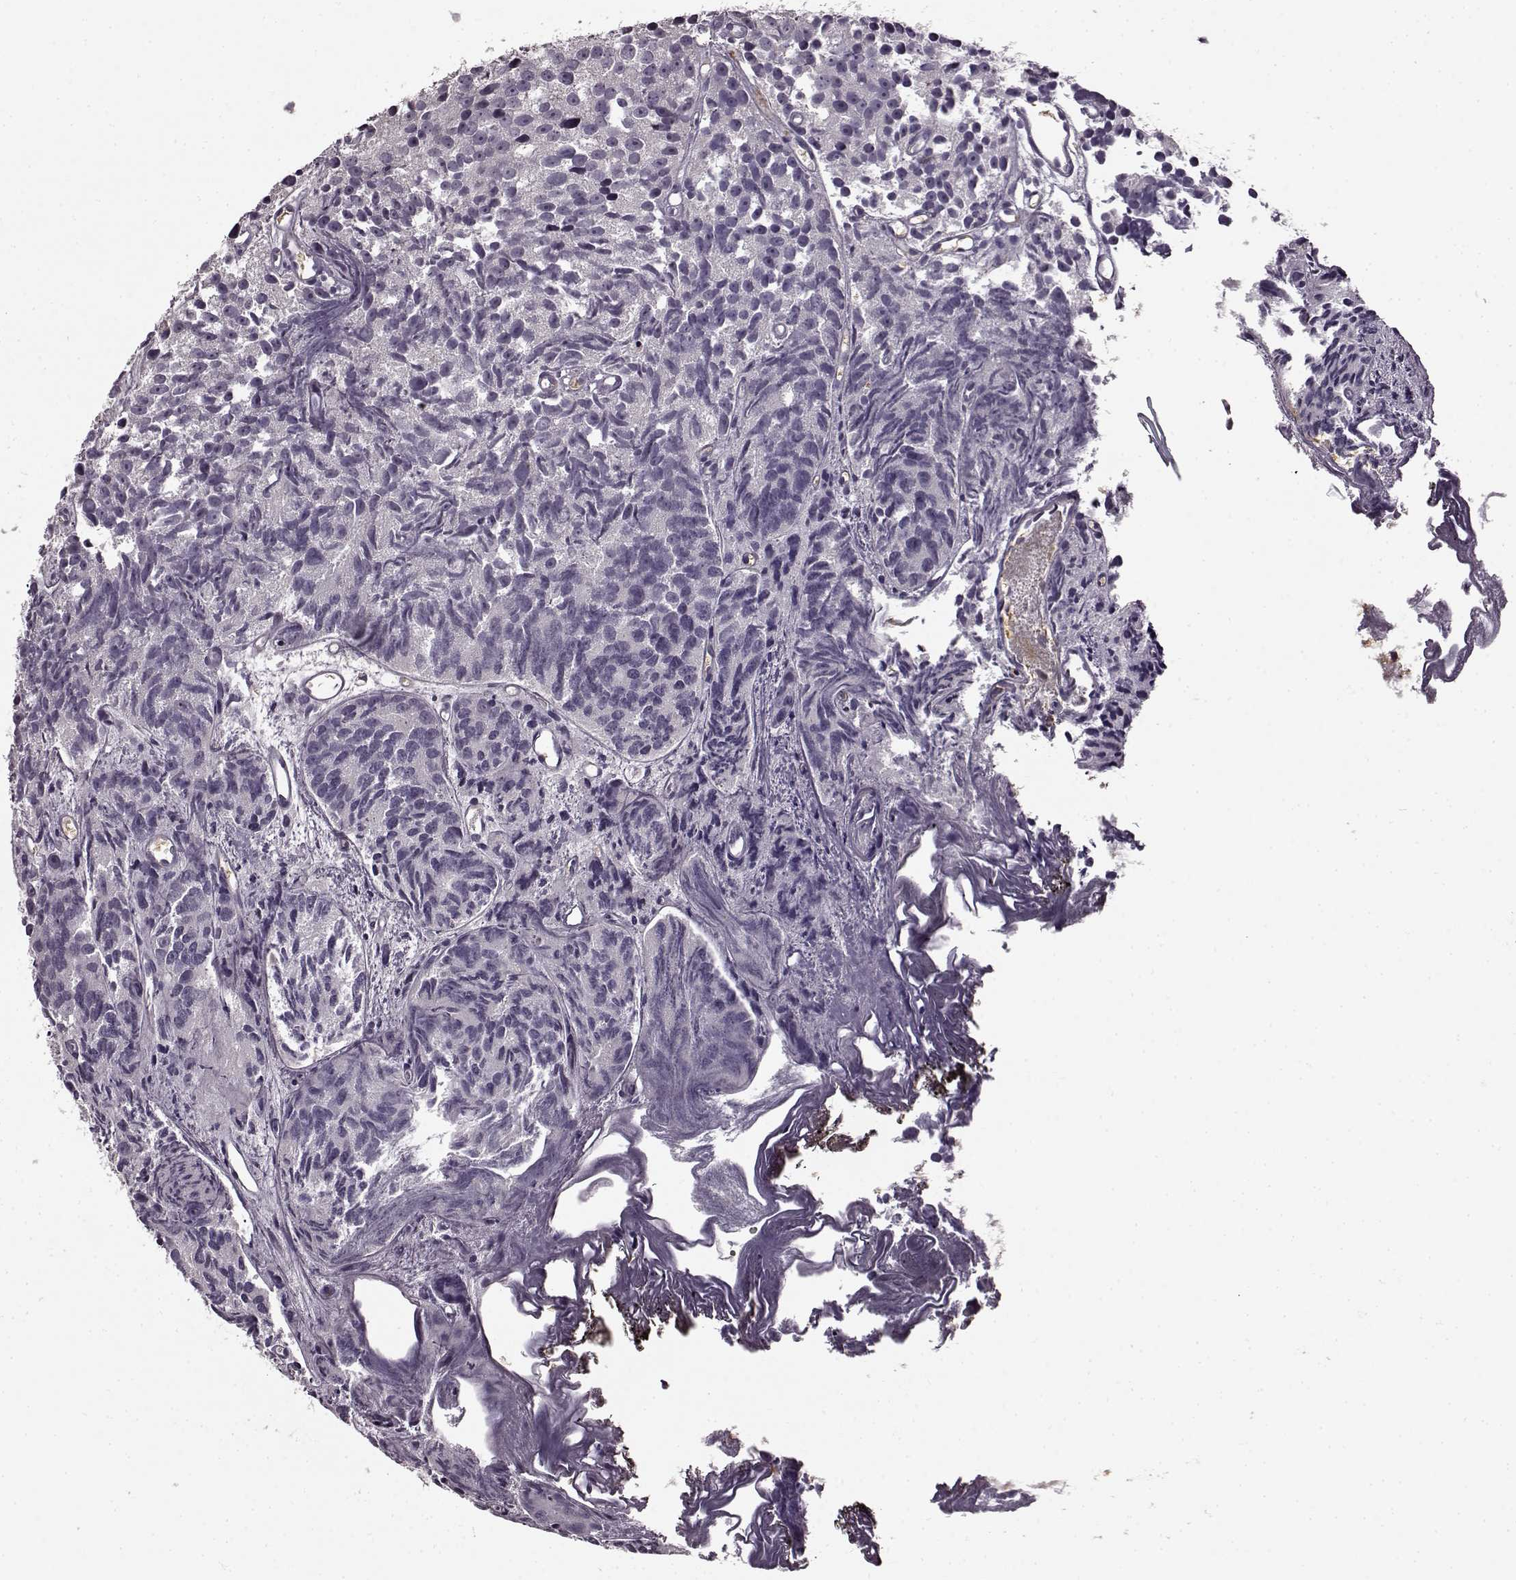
{"staining": {"intensity": "negative", "quantity": "none", "location": "none"}, "tissue": "prostate cancer", "cell_type": "Tumor cells", "image_type": "cancer", "snomed": [{"axis": "morphology", "description": "Adenocarcinoma, High grade"}, {"axis": "topography", "description": "Prostate"}], "caption": "Immunohistochemistry (IHC) photomicrograph of neoplastic tissue: human prostate cancer stained with DAB demonstrates no significant protein positivity in tumor cells.", "gene": "CNGA3", "patient": {"sex": "male", "age": 77}}